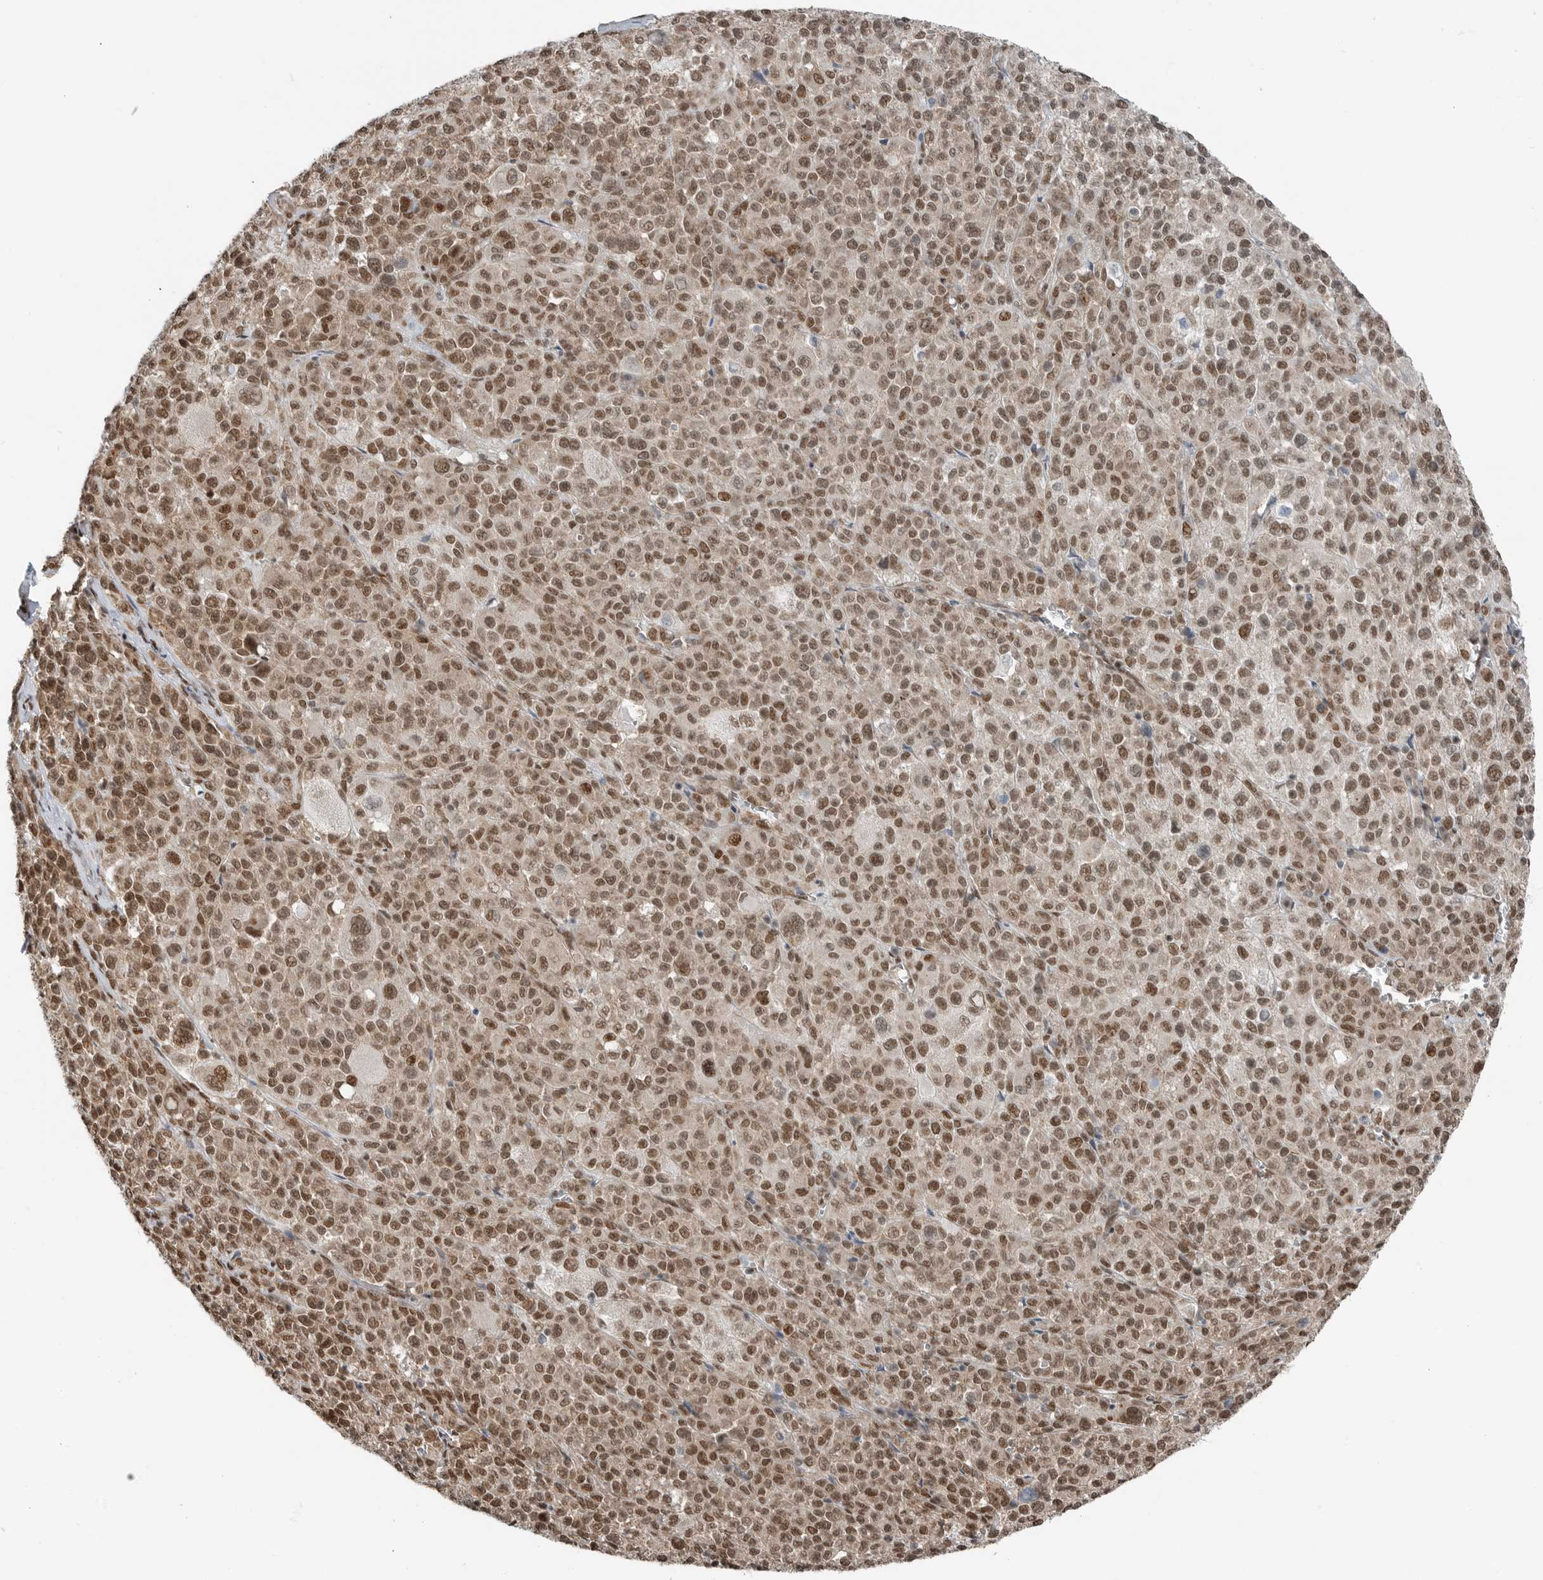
{"staining": {"intensity": "moderate", "quantity": ">75%", "location": "nuclear"}, "tissue": "melanoma", "cell_type": "Tumor cells", "image_type": "cancer", "snomed": [{"axis": "morphology", "description": "Malignant melanoma, Metastatic site"}, {"axis": "topography", "description": "Skin"}], "caption": "Melanoma tissue displays moderate nuclear staining in about >75% of tumor cells", "gene": "BLZF1", "patient": {"sex": "female", "age": 74}}